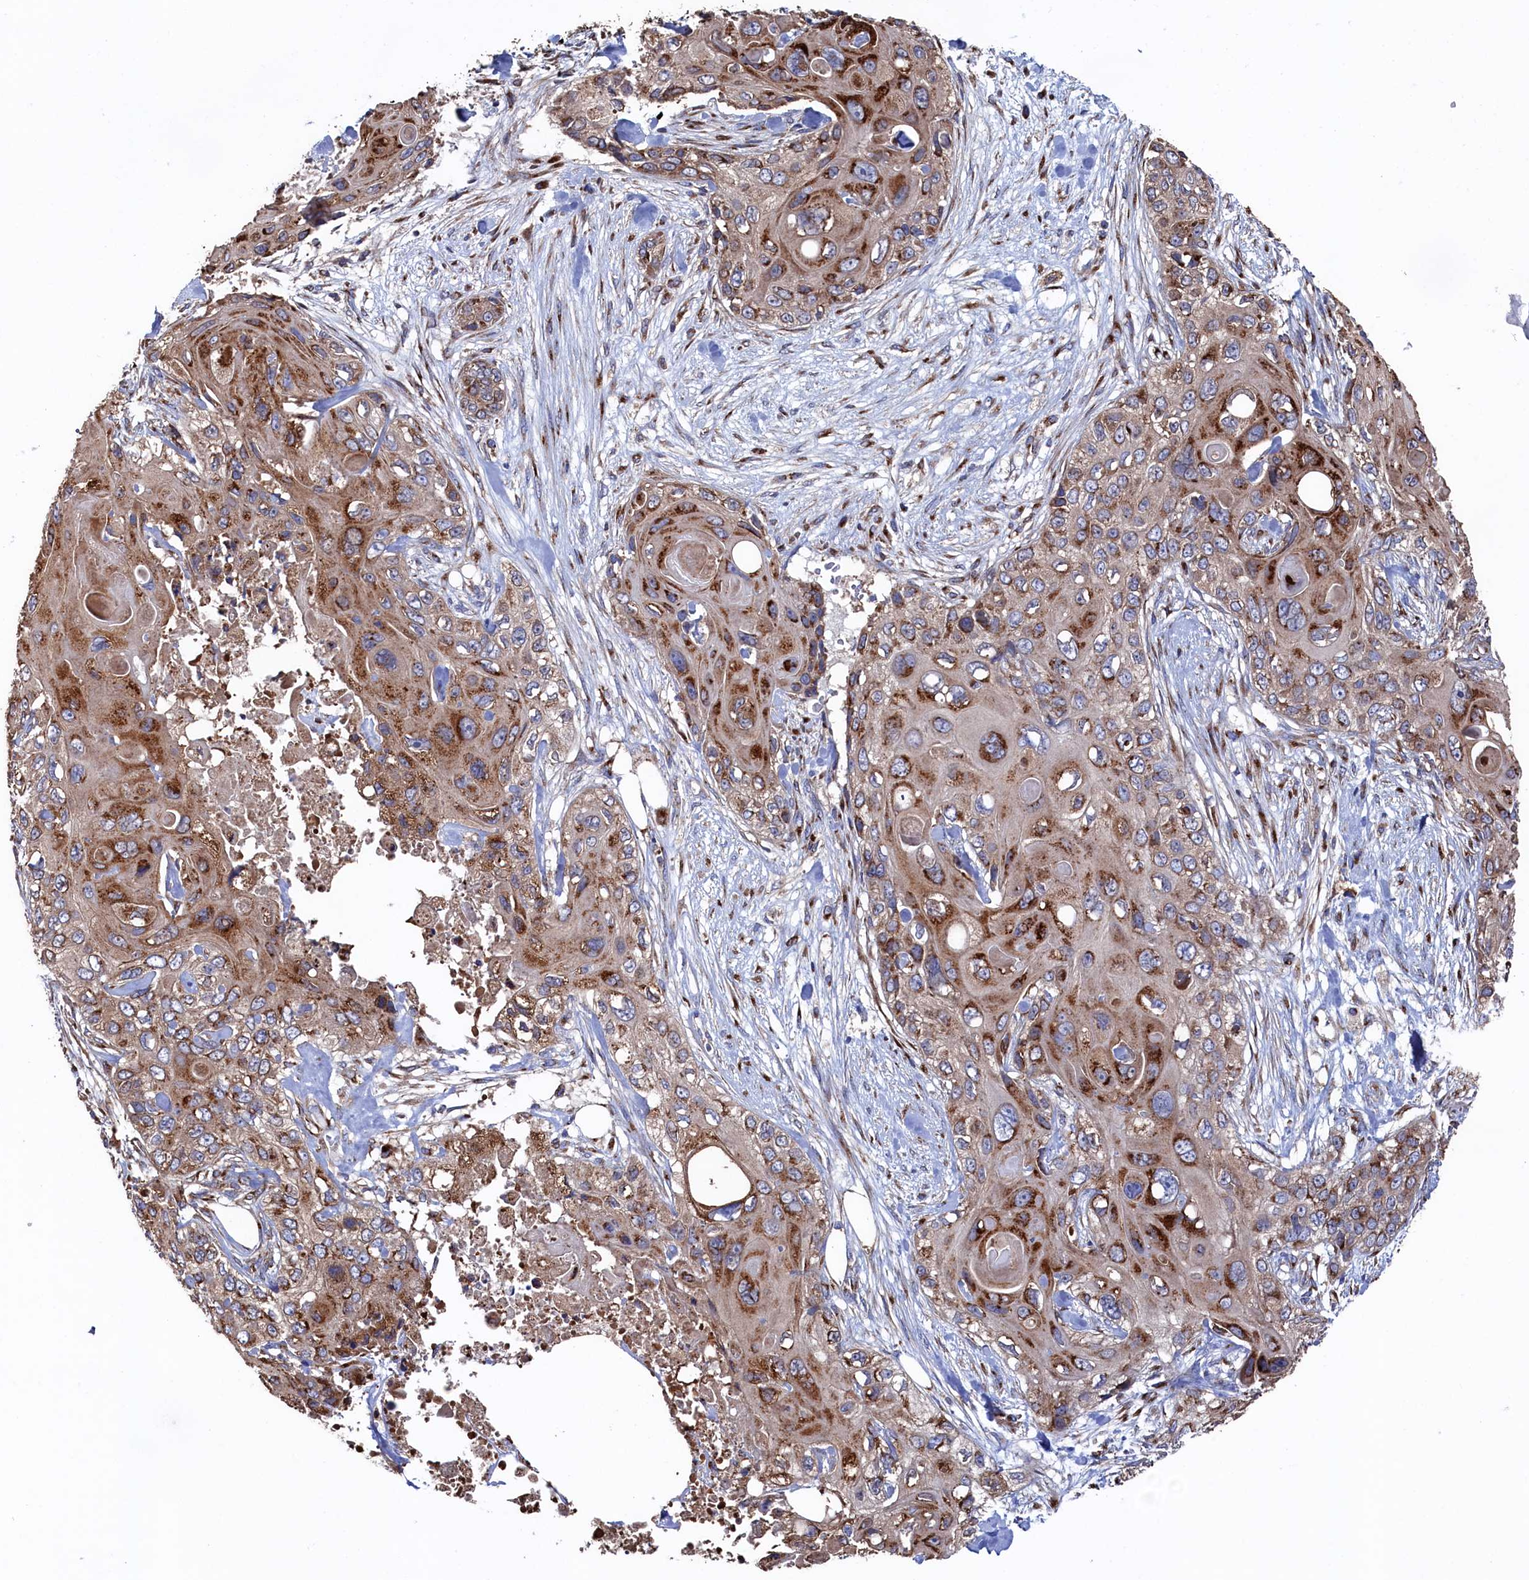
{"staining": {"intensity": "moderate", "quantity": ">75%", "location": "cytoplasmic/membranous"}, "tissue": "skin cancer", "cell_type": "Tumor cells", "image_type": "cancer", "snomed": [{"axis": "morphology", "description": "Normal tissue, NOS"}, {"axis": "morphology", "description": "Squamous cell carcinoma, NOS"}, {"axis": "topography", "description": "Skin"}], "caption": "Skin cancer (squamous cell carcinoma) stained with a brown dye exhibits moderate cytoplasmic/membranous positive positivity in approximately >75% of tumor cells.", "gene": "PRRC1", "patient": {"sex": "male", "age": 72}}